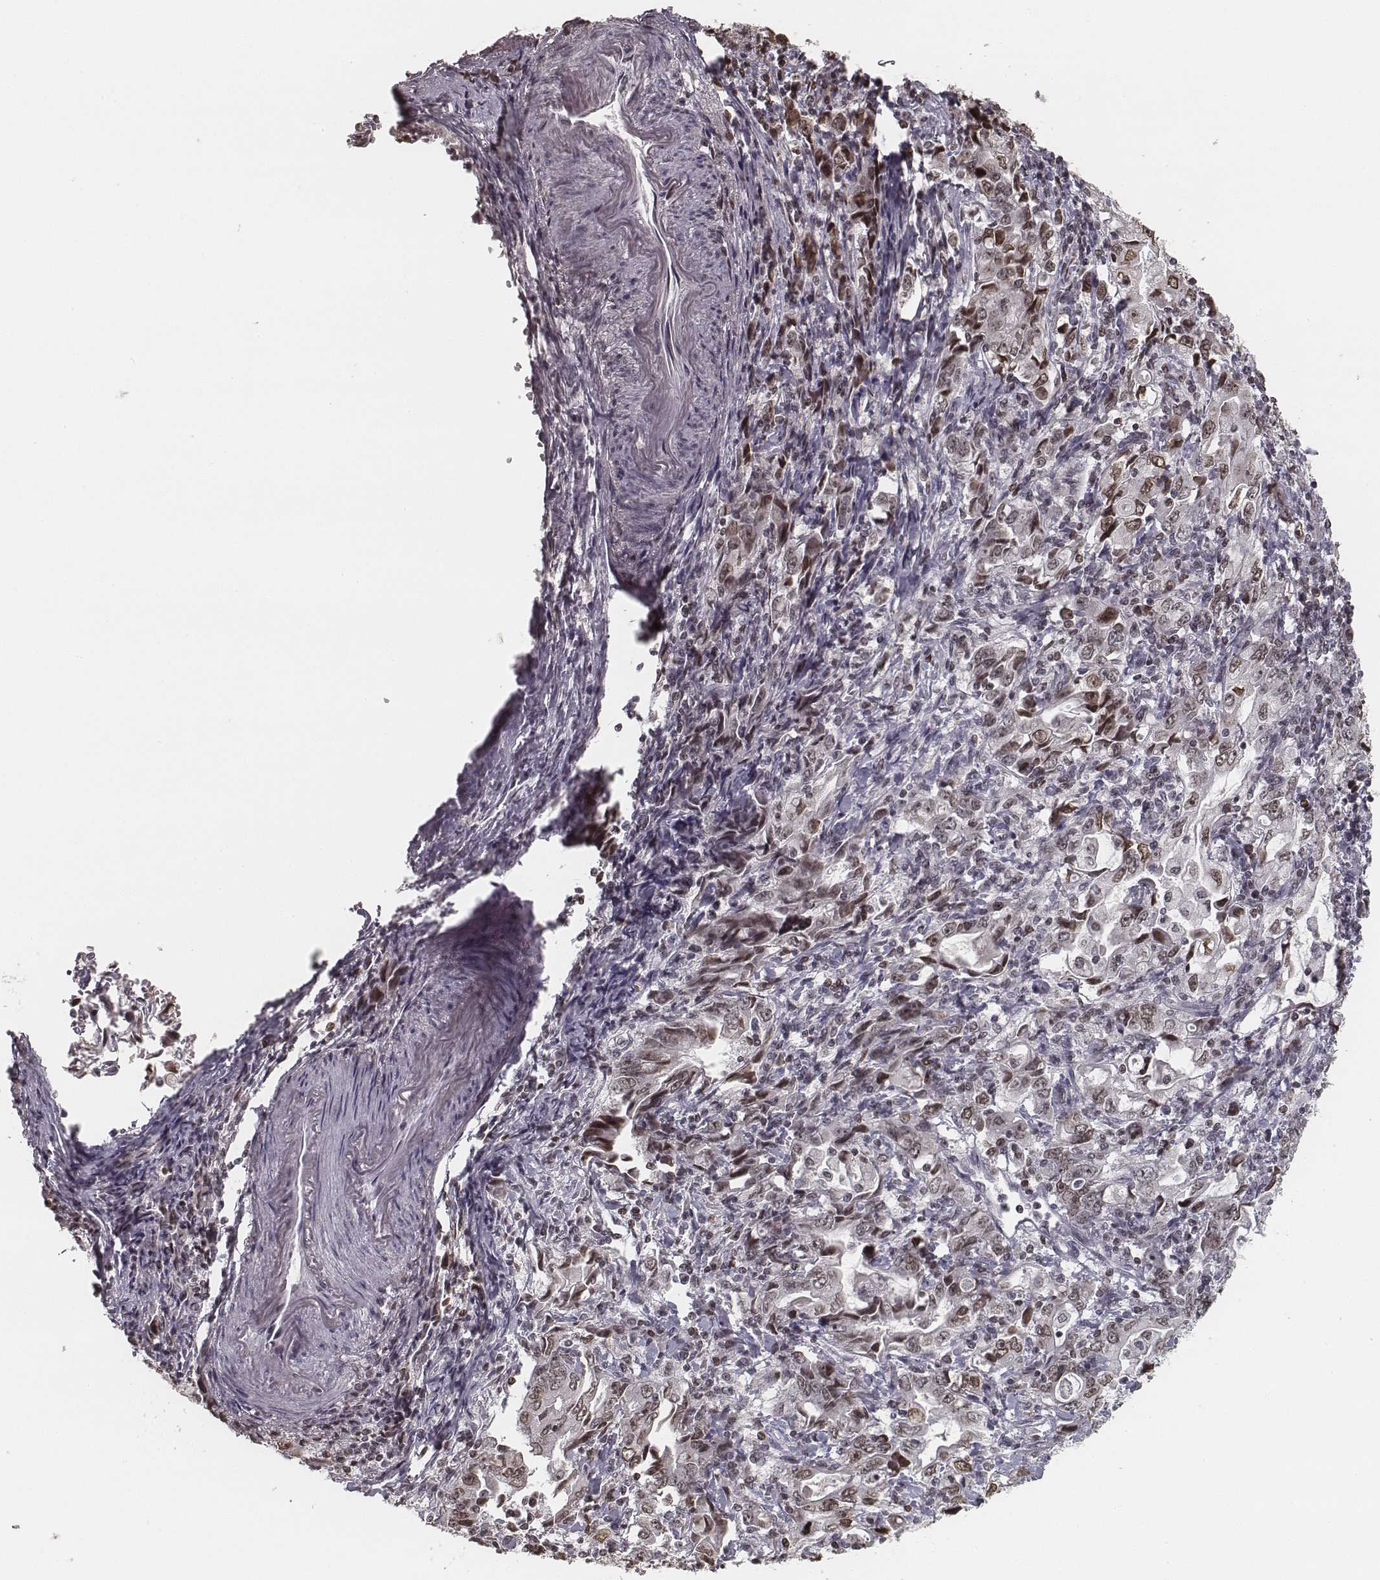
{"staining": {"intensity": "moderate", "quantity": ">75%", "location": "nuclear"}, "tissue": "stomach cancer", "cell_type": "Tumor cells", "image_type": "cancer", "snomed": [{"axis": "morphology", "description": "Adenocarcinoma, NOS"}, {"axis": "topography", "description": "Stomach, lower"}], "caption": "Stomach adenocarcinoma stained for a protein (brown) exhibits moderate nuclear positive positivity in approximately >75% of tumor cells.", "gene": "HMGA2", "patient": {"sex": "female", "age": 72}}